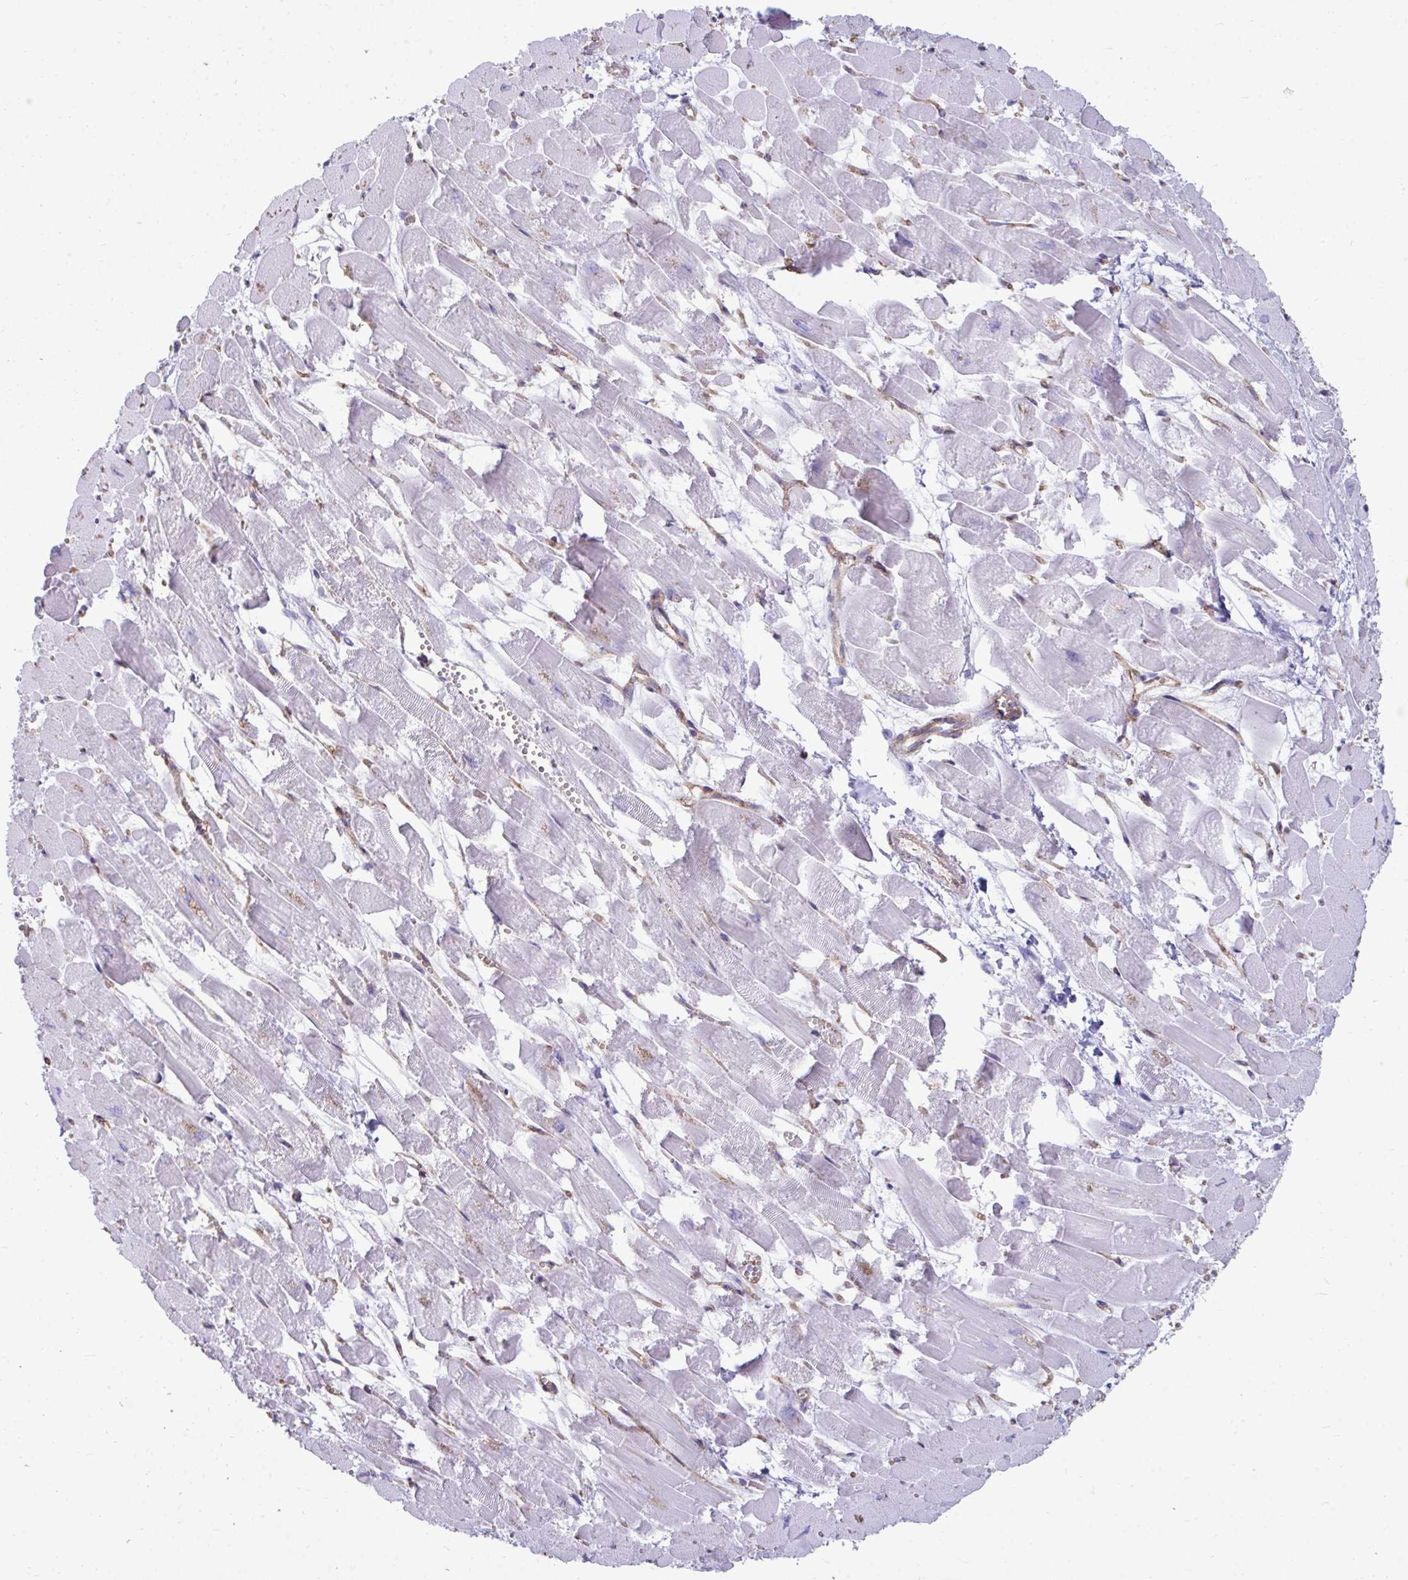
{"staining": {"intensity": "negative", "quantity": "none", "location": "none"}, "tissue": "heart muscle", "cell_type": "Cardiomyocytes", "image_type": "normal", "snomed": [{"axis": "morphology", "description": "Normal tissue, NOS"}, {"axis": "topography", "description": "Heart"}], "caption": "Immunohistochemistry (IHC) image of benign human heart muscle stained for a protein (brown), which shows no expression in cardiomyocytes.", "gene": "UBL3", "patient": {"sex": "female", "age": 52}}